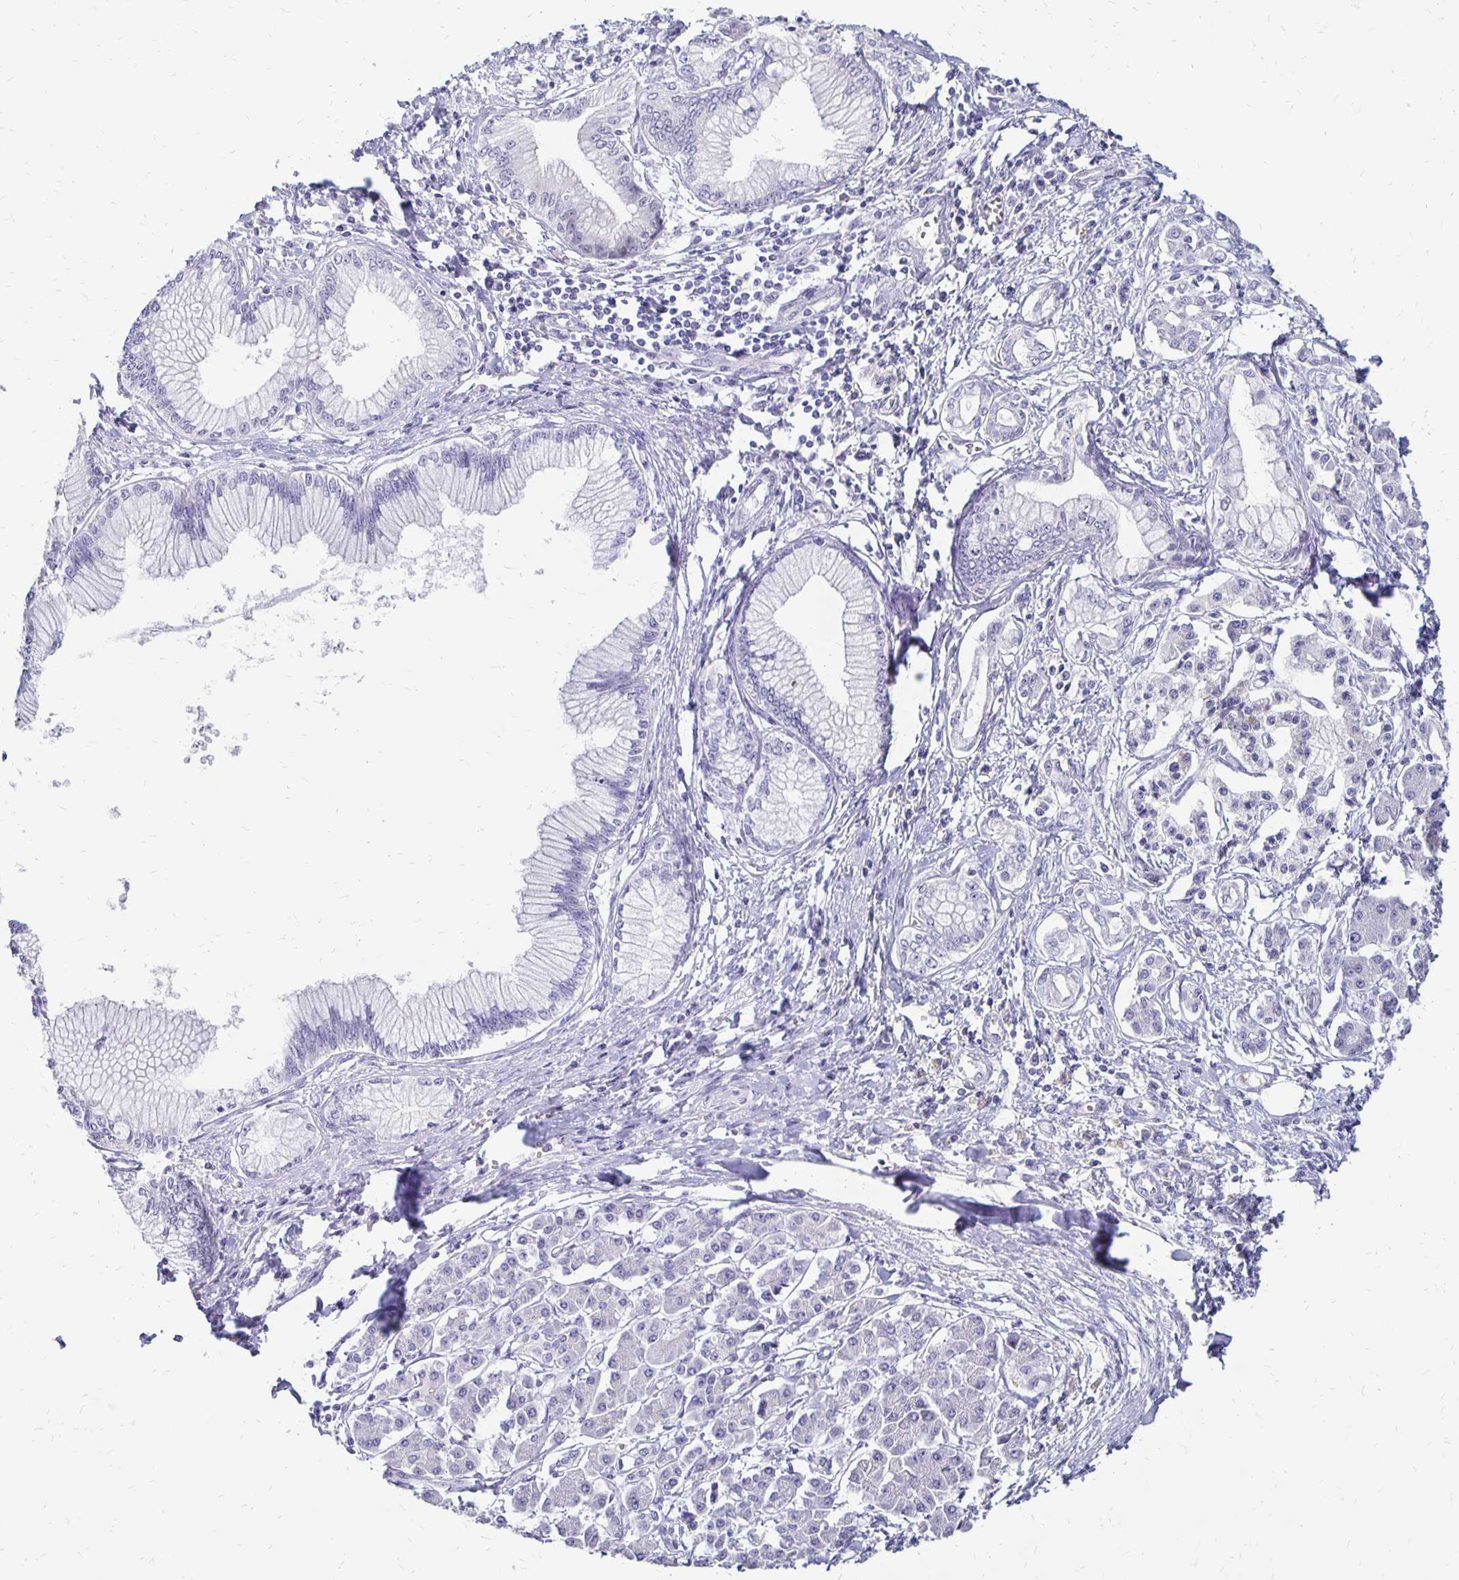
{"staining": {"intensity": "negative", "quantity": "none", "location": "none"}, "tissue": "pancreatic cancer", "cell_type": "Tumor cells", "image_type": "cancer", "snomed": [{"axis": "morphology", "description": "Adenocarcinoma, NOS"}, {"axis": "topography", "description": "Pancreas"}], "caption": "Immunohistochemistry image of neoplastic tissue: pancreatic cancer stained with DAB (3,3'-diaminobenzidine) reveals no significant protein expression in tumor cells.", "gene": "ATOSB", "patient": {"sex": "female", "age": 68}}